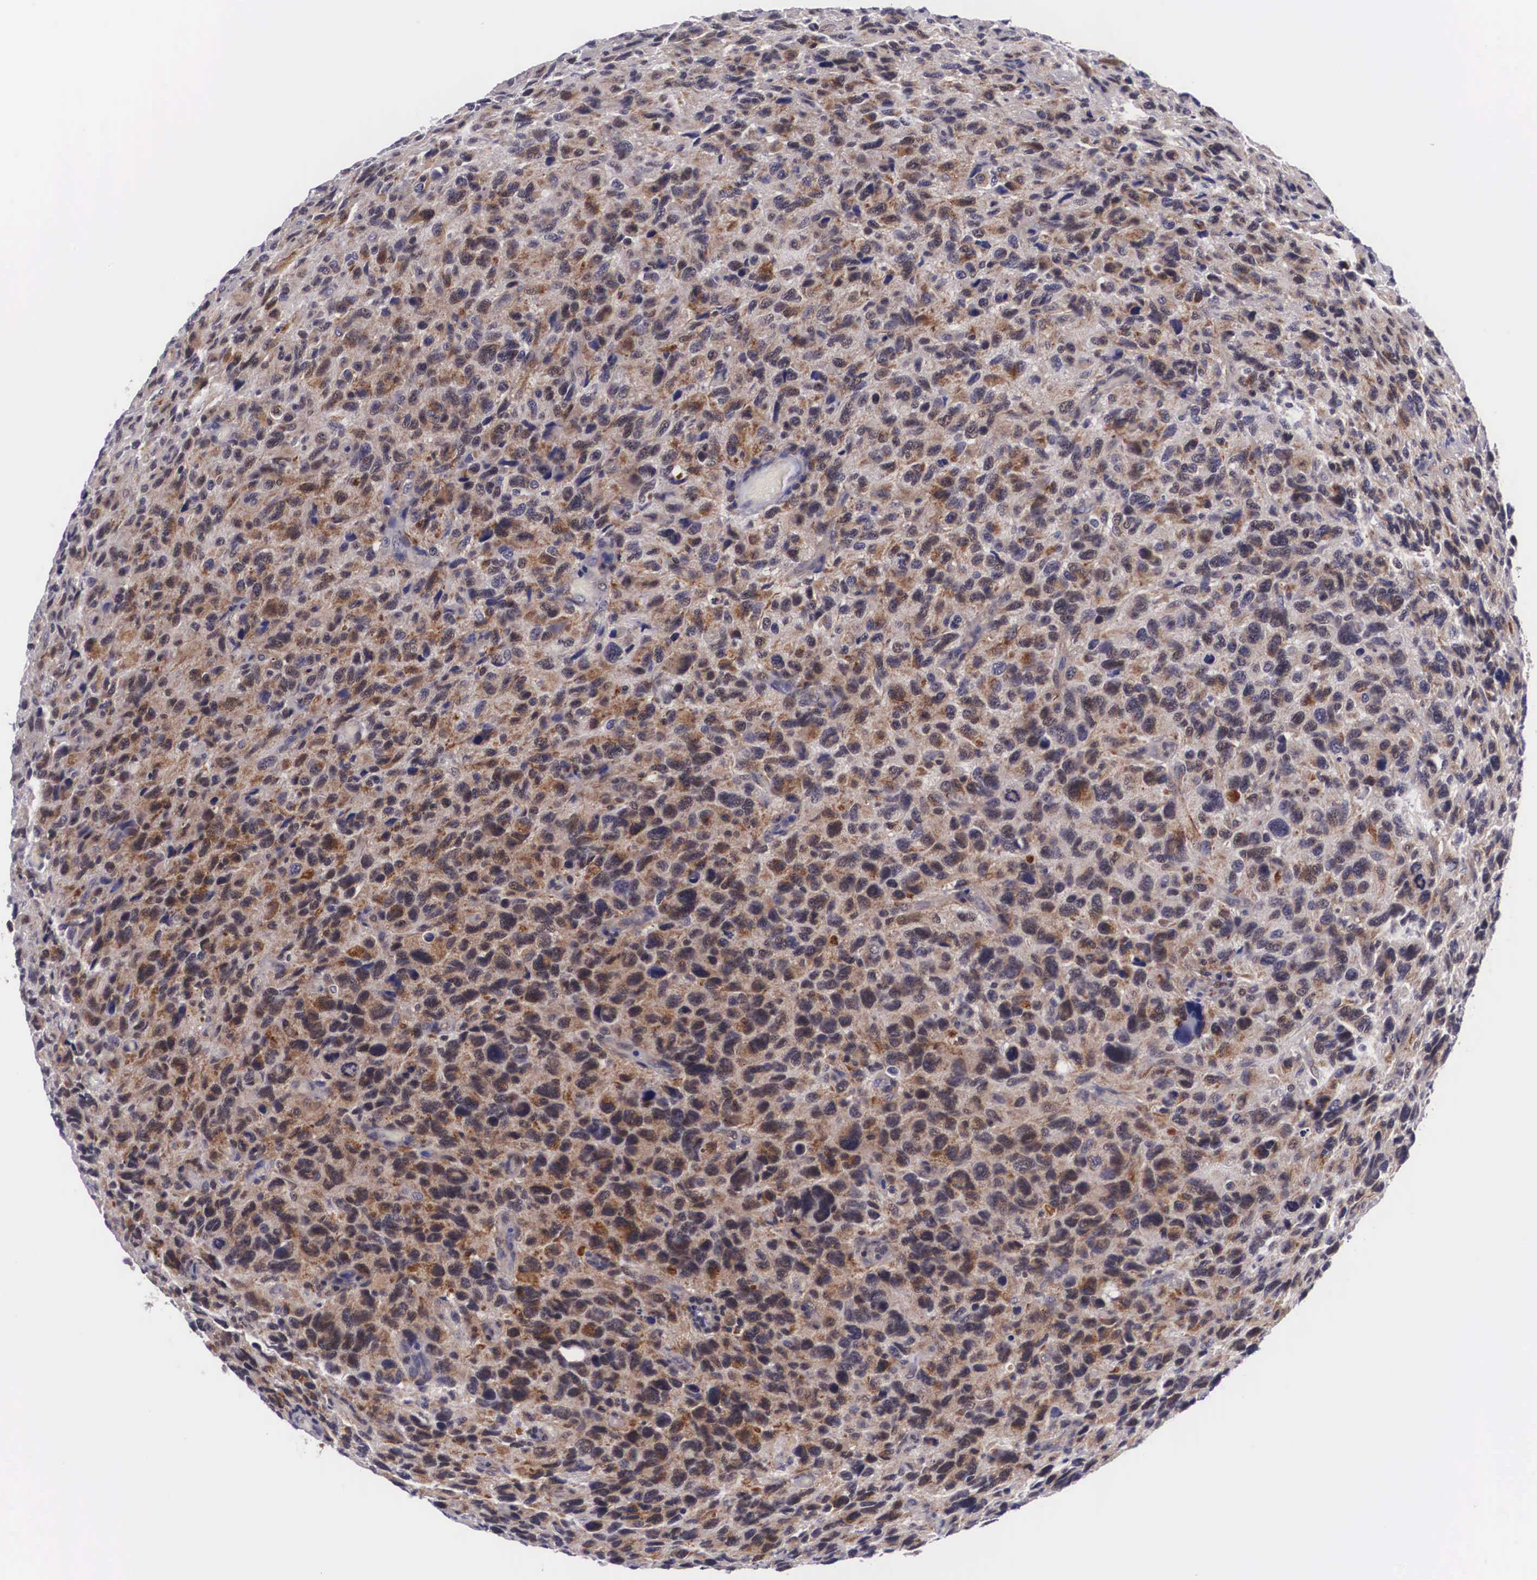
{"staining": {"intensity": "moderate", "quantity": ">75%", "location": "cytoplasmic/membranous,nuclear"}, "tissue": "glioma", "cell_type": "Tumor cells", "image_type": "cancer", "snomed": [{"axis": "morphology", "description": "Glioma, malignant, High grade"}, {"axis": "topography", "description": "Brain"}], "caption": "About >75% of tumor cells in high-grade glioma (malignant) reveal moderate cytoplasmic/membranous and nuclear protein staining as visualized by brown immunohistochemical staining.", "gene": "EMID1", "patient": {"sex": "female", "age": 60}}